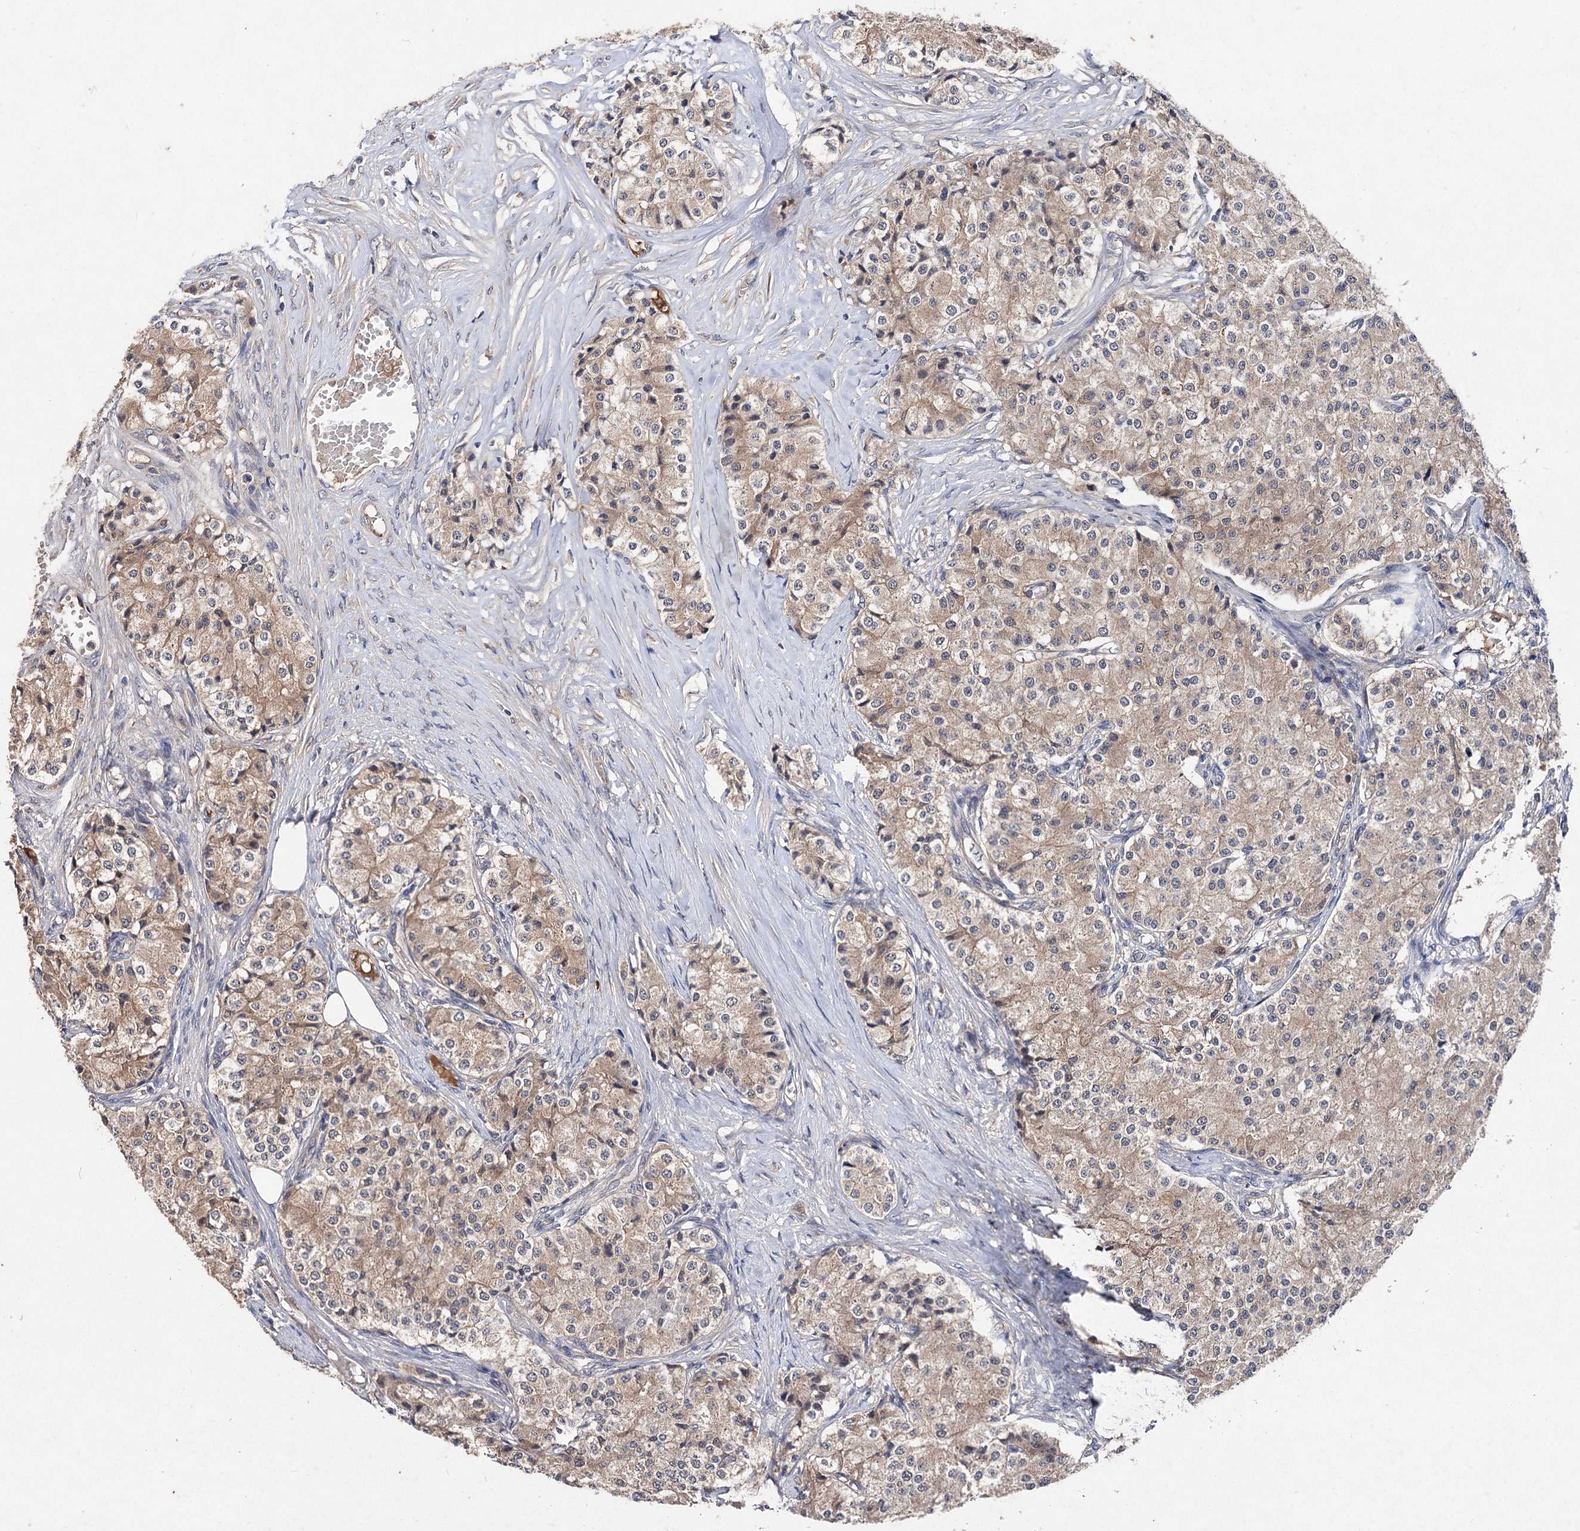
{"staining": {"intensity": "weak", "quantity": ">75%", "location": "cytoplasmic/membranous"}, "tissue": "carcinoid", "cell_type": "Tumor cells", "image_type": "cancer", "snomed": [{"axis": "morphology", "description": "Carcinoid, malignant, NOS"}, {"axis": "topography", "description": "Colon"}], "caption": "A histopathology image of carcinoid stained for a protein demonstrates weak cytoplasmic/membranous brown staining in tumor cells. (Brightfield microscopy of DAB IHC at high magnification).", "gene": "NUDCD2", "patient": {"sex": "female", "age": 52}}